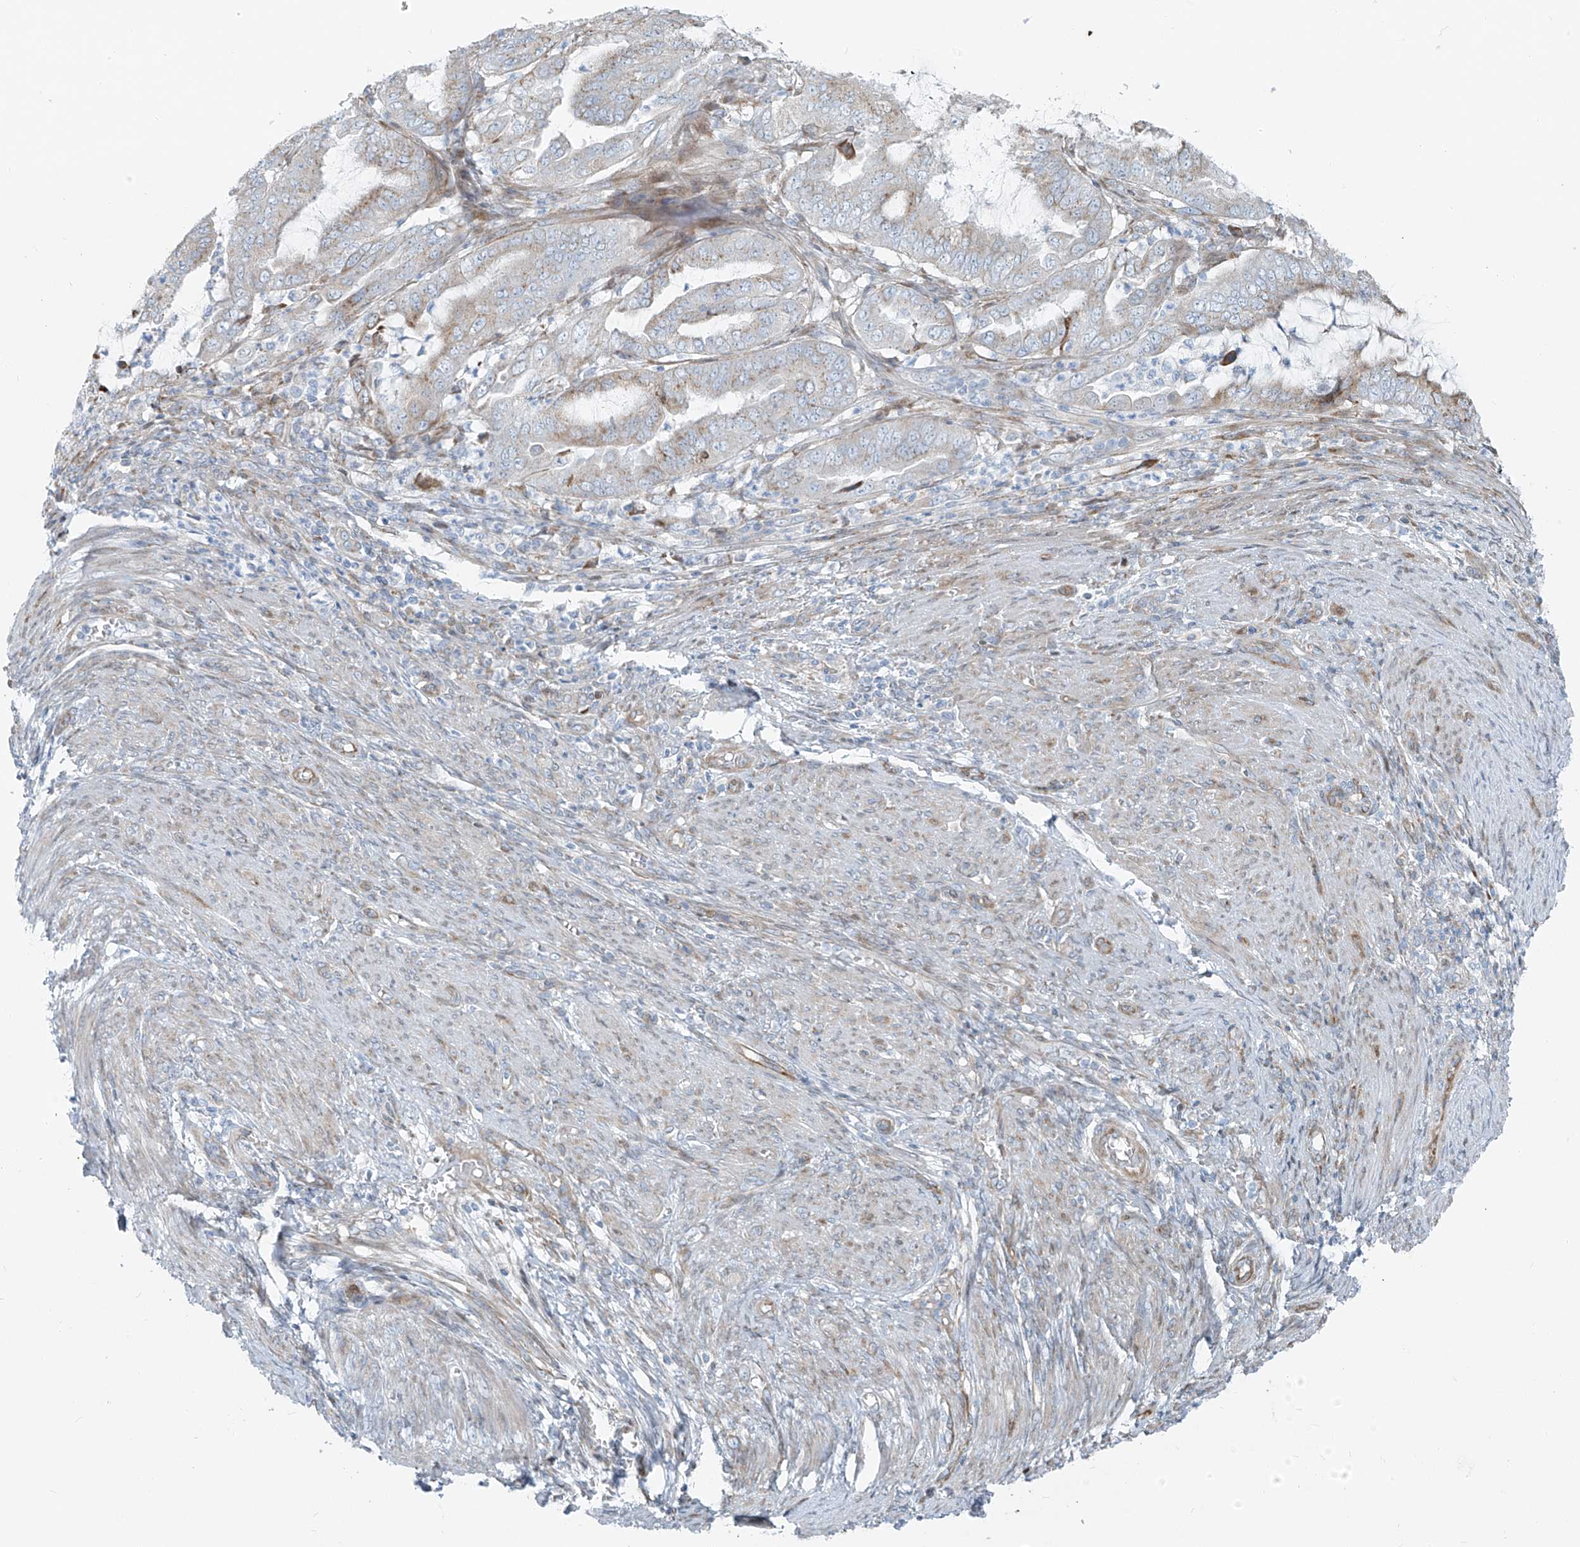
{"staining": {"intensity": "negative", "quantity": "none", "location": "none"}, "tissue": "endometrial cancer", "cell_type": "Tumor cells", "image_type": "cancer", "snomed": [{"axis": "morphology", "description": "Adenocarcinoma, NOS"}, {"axis": "topography", "description": "Endometrium"}], "caption": "The histopathology image shows no staining of tumor cells in endometrial adenocarcinoma.", "gene": "HIC2", "patient": {"sex": "female", "age": 51}}